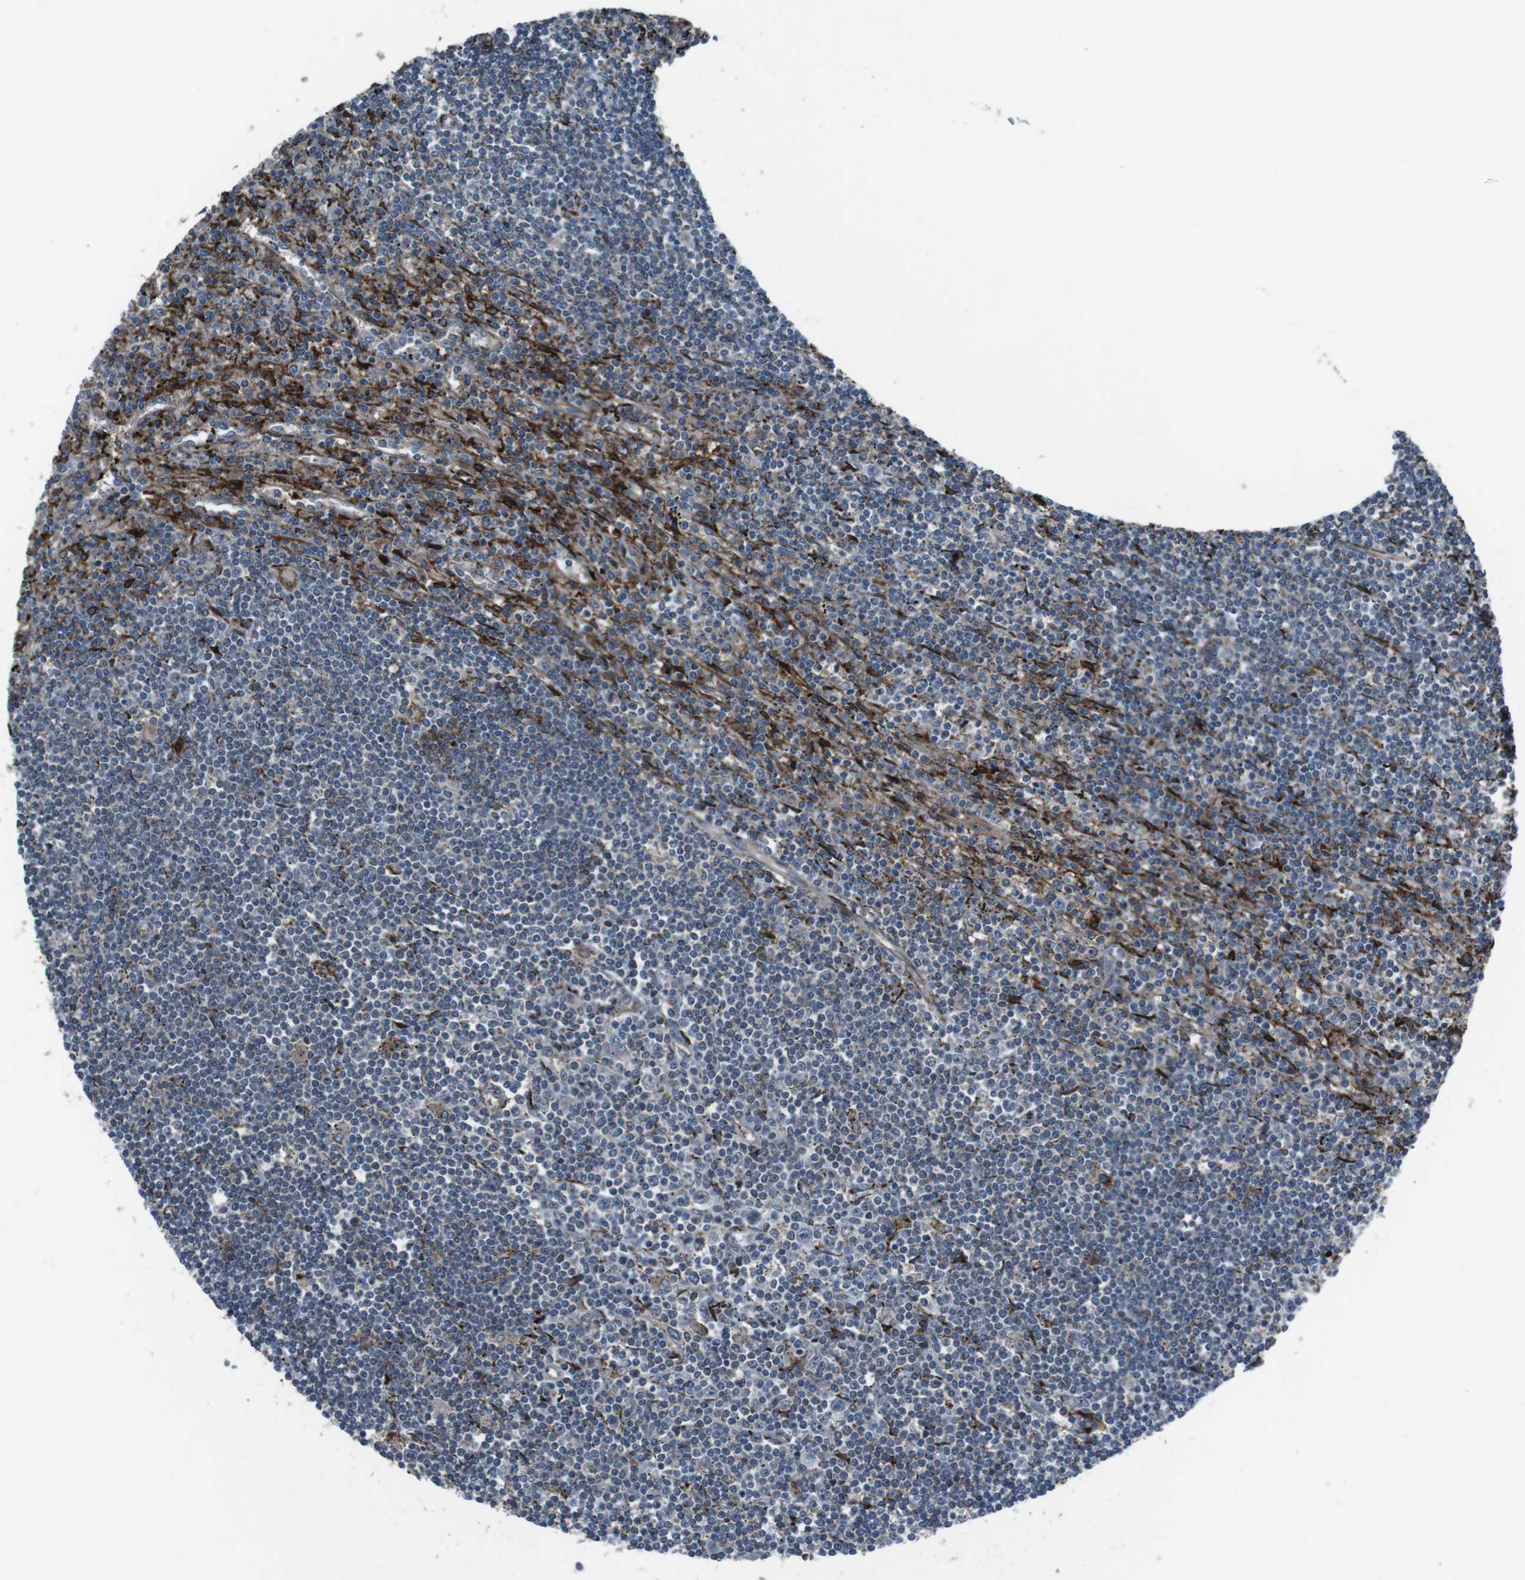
{"staining": {"intensity": "moderate", "quantity": "<25%", "location": "cytoplasmic/membranous"}, "tissue": "lymphoma", "cell_type": "Tumor cells", "image_type": "cancer", "snomed": [{"axis": "morphology", "description": "Malignant lymphoma, non-Hodgkin's type, Low grade"}, {"axis": "topography", "description": "Spleen"}], "caption": "Protein analysis of lymphoma tissue shows moderate cytoplasmic/membranous expression in about <25% of tumor cells. Using DAB (brown) and hematoxylin (blue) stains, captured at high magnification using brightfield microscopy.", "gene": "GDF10", "patient": {"sex": "male", "age": 76}}